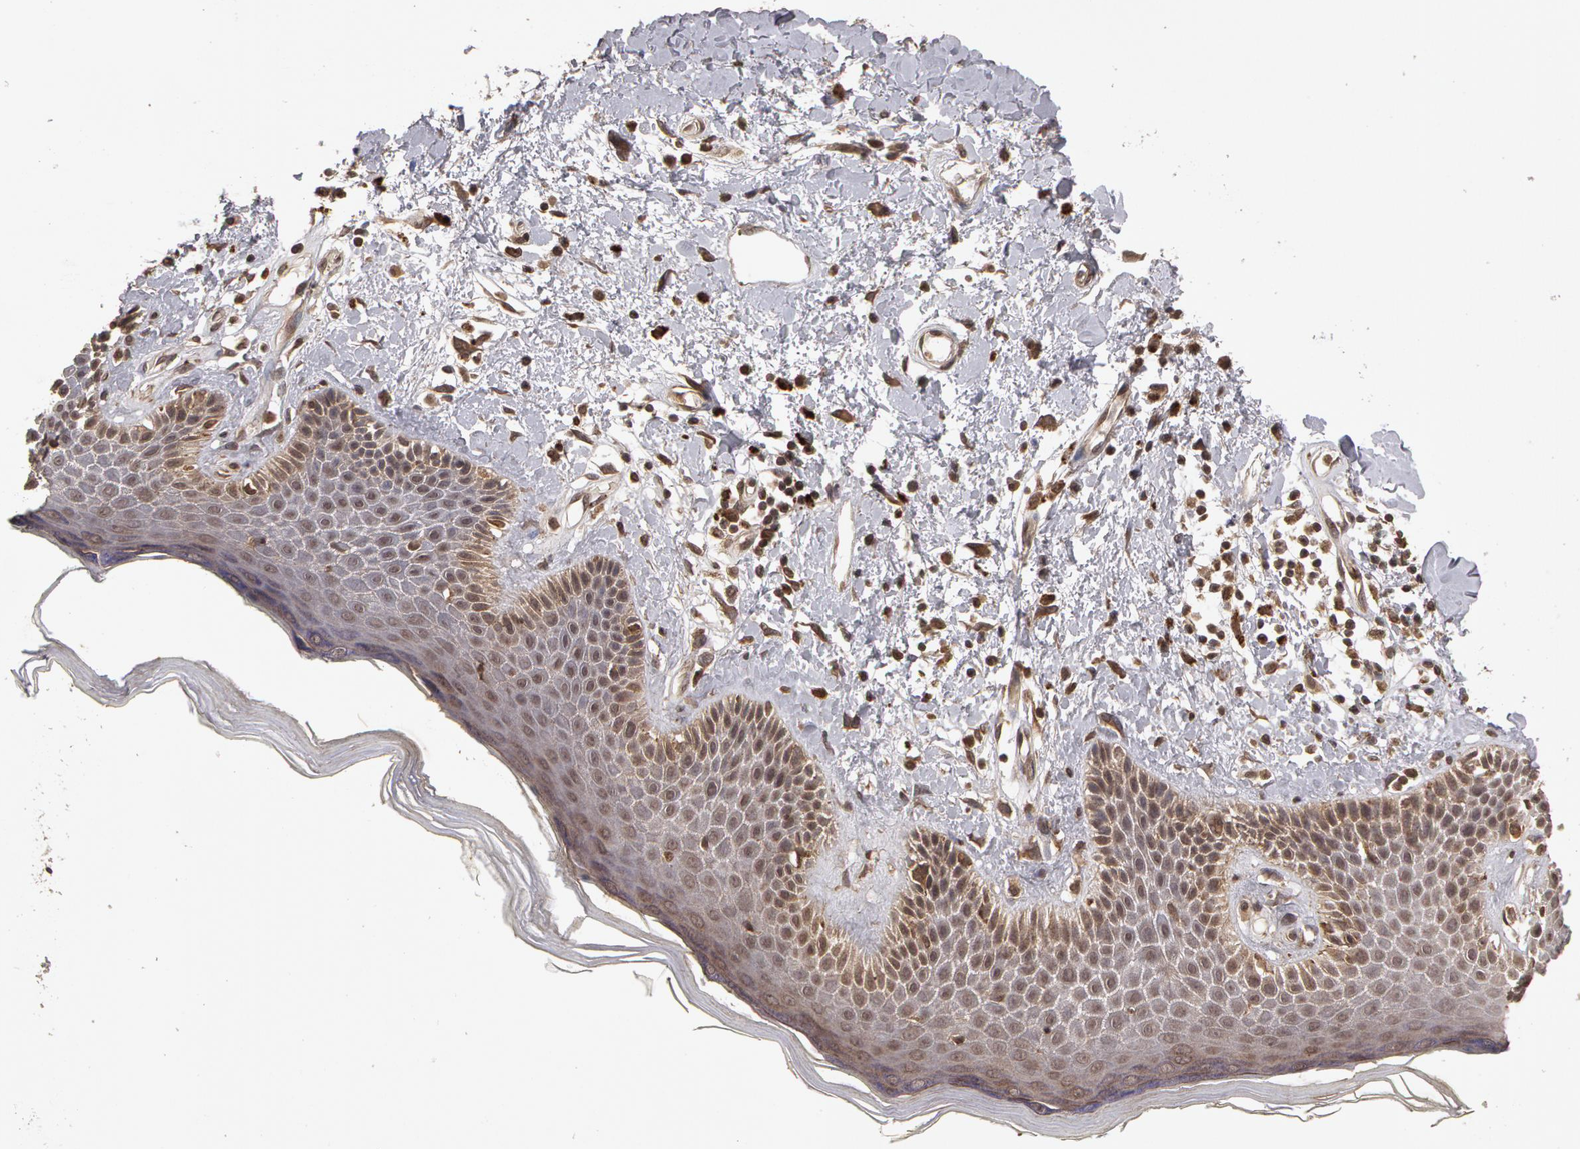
{"staining": {"intensity": "weak", "quantity": "25%-75%", "location": "cytoplasmic/membranous"}, "tissue": "skin", "cell_type": "Epidermal cells", "image_type": "normal", "snomed": [{"axis": "morphology", "description": "Normal tissue, NOS"}, {"axis": "topography", "description": "Anal"}], "caption": "Epidermal cells demonstrate weak cytoplasmic/membranous staining in about 25%-75% of cells in benign skin. Immunohistochemistry (ihc) stains the protein of interest in brown and the nuclei are stained blue.", "gene": "CALR", "patient": {"sex": "female", "age": 78}}